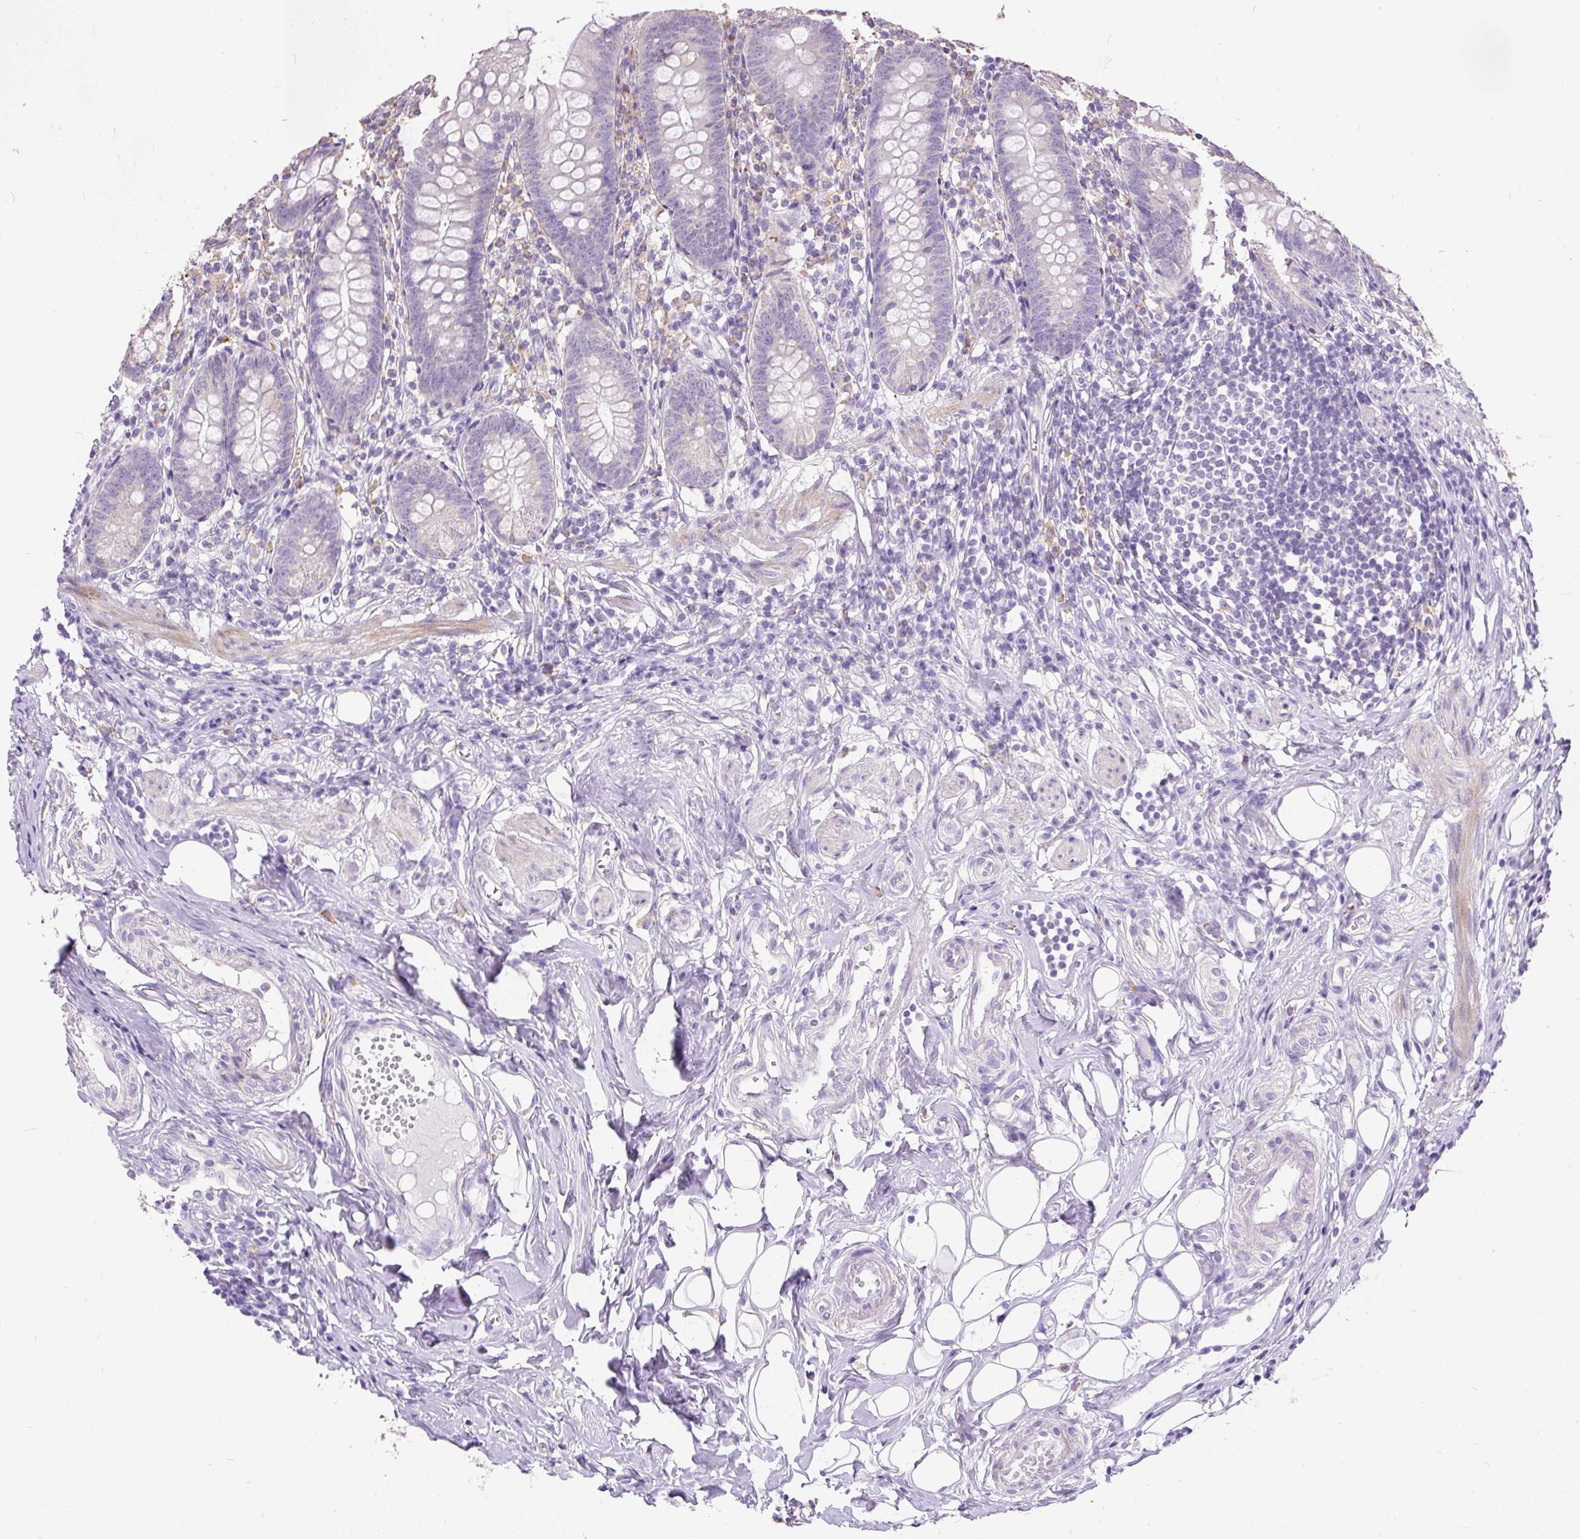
{"staining": {"intensity": "negative", "quantity": "none", "location": "none"}, "tissue": "appendix", "cell_type": "Glandular cells", "image_type": "normal", "snomed": [{"axis": "morphology", "description": "Normal tissue, NOS"}, {"axis": "topography", "description": "Appendix"}], "caption": "A high-resolution histopathology image shows immunohistochemistry staining of normal appendix, which reveals no significant positivity in glandular cells. The staining was performed using DAB to visualize the protein expression in brown, while the nuclei were stained in blue with hematoxylin (Magnification: 20x).", "gene": "GBX1", "patient": {"sex": "female", "age": 62}}